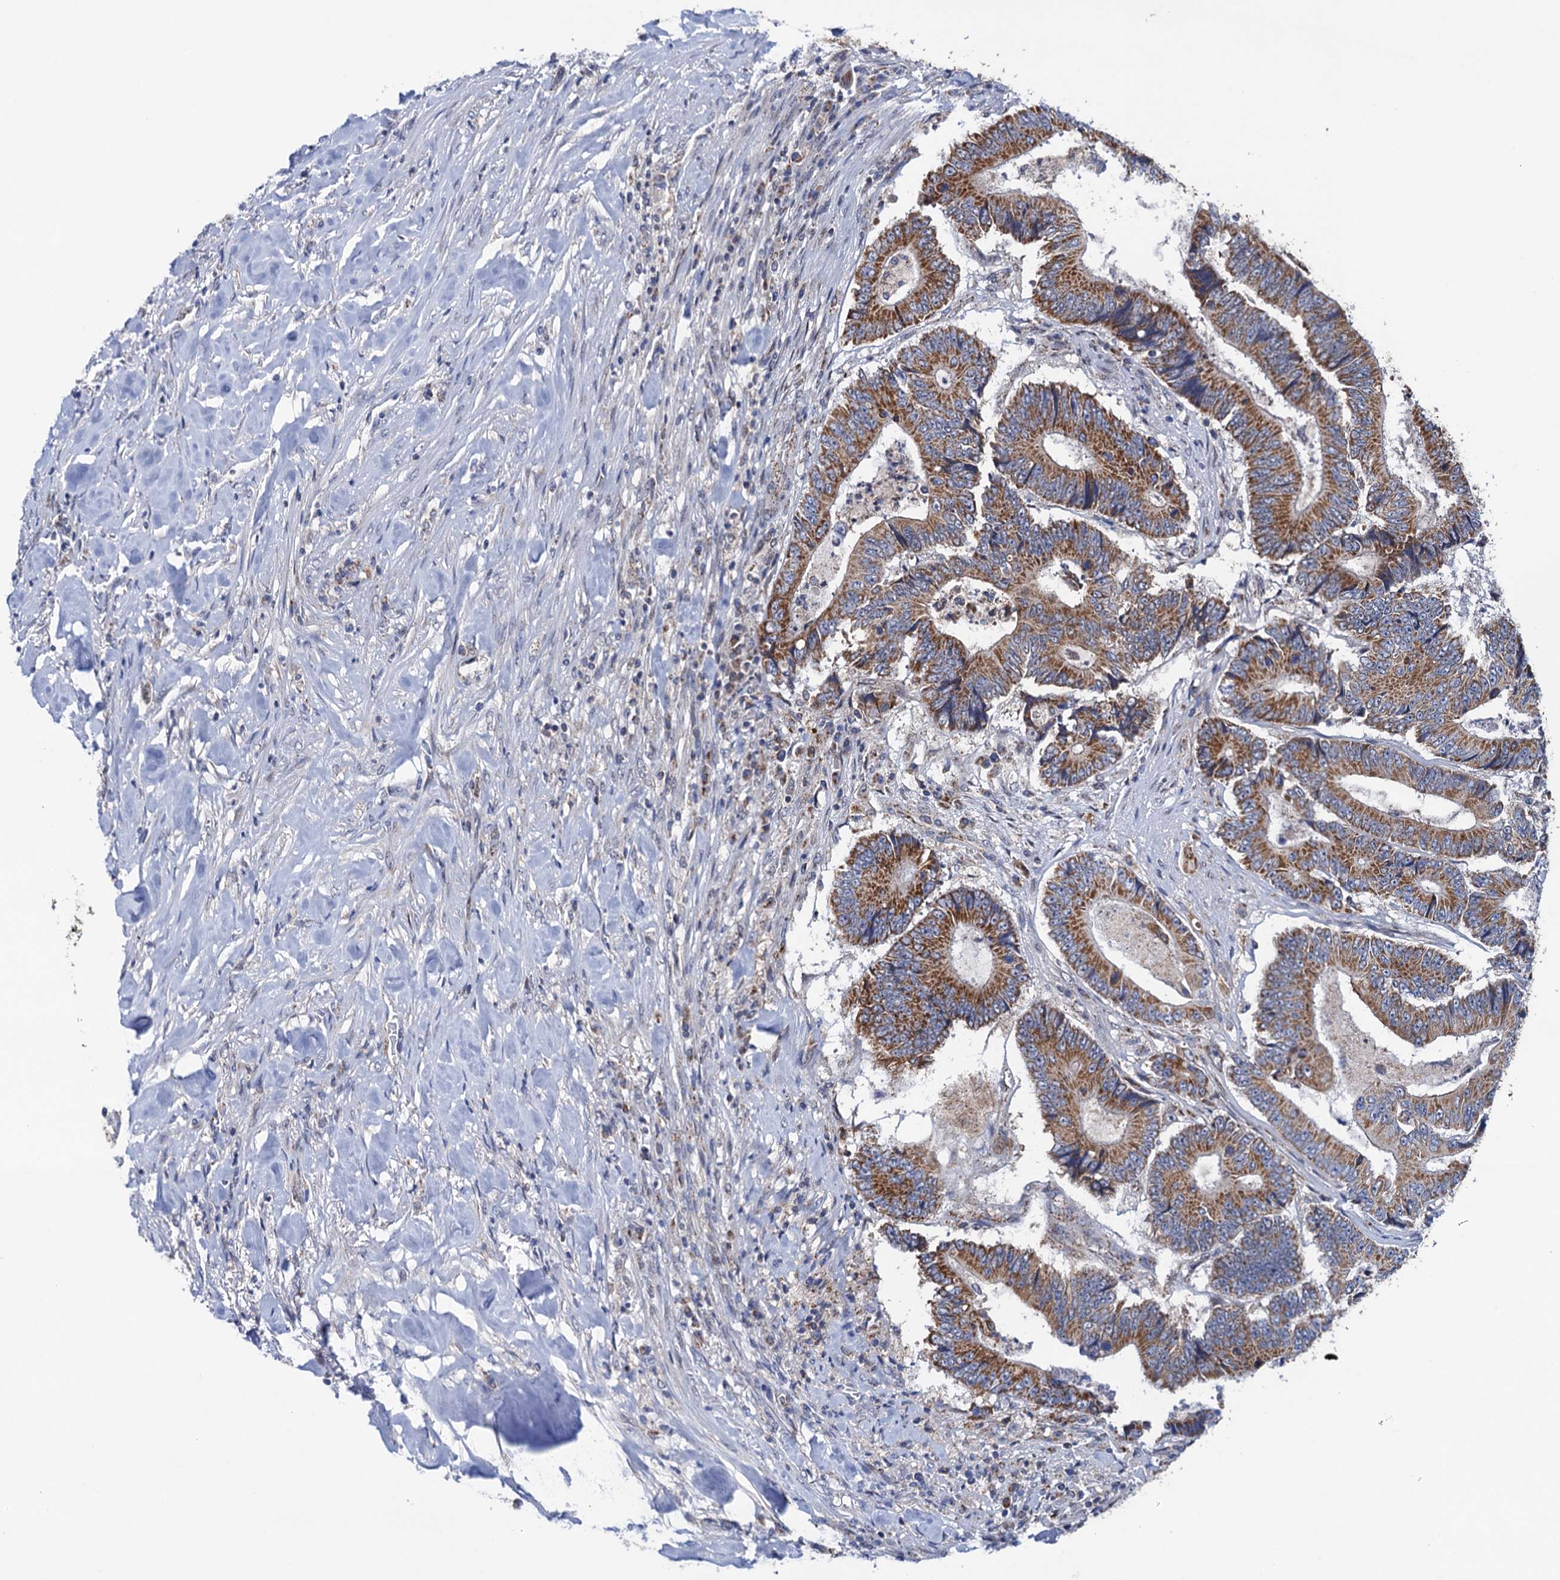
{"staining": {"intensity": "moderate", "quantity": ">75%", "location": "cytoplasmic/membranous"}, "tissue": "colorectal cancer", "cell_type": "Tumor cells", "image_type": "cancer", "snomed": [{"axis": "morphology", "description": "Adenocarcinoma, NOS"}, {"axis": "topography", "description": "Colon"}], "caption": "Adenocarcinoma (colorectal) was stained to show a protein in brown. There is medium levels of moderate cytoplasmic/membranous expression in about >75% of tumor cells.", "gene": "PTCD3", "patient": {"sex": "male", "age": 83}}